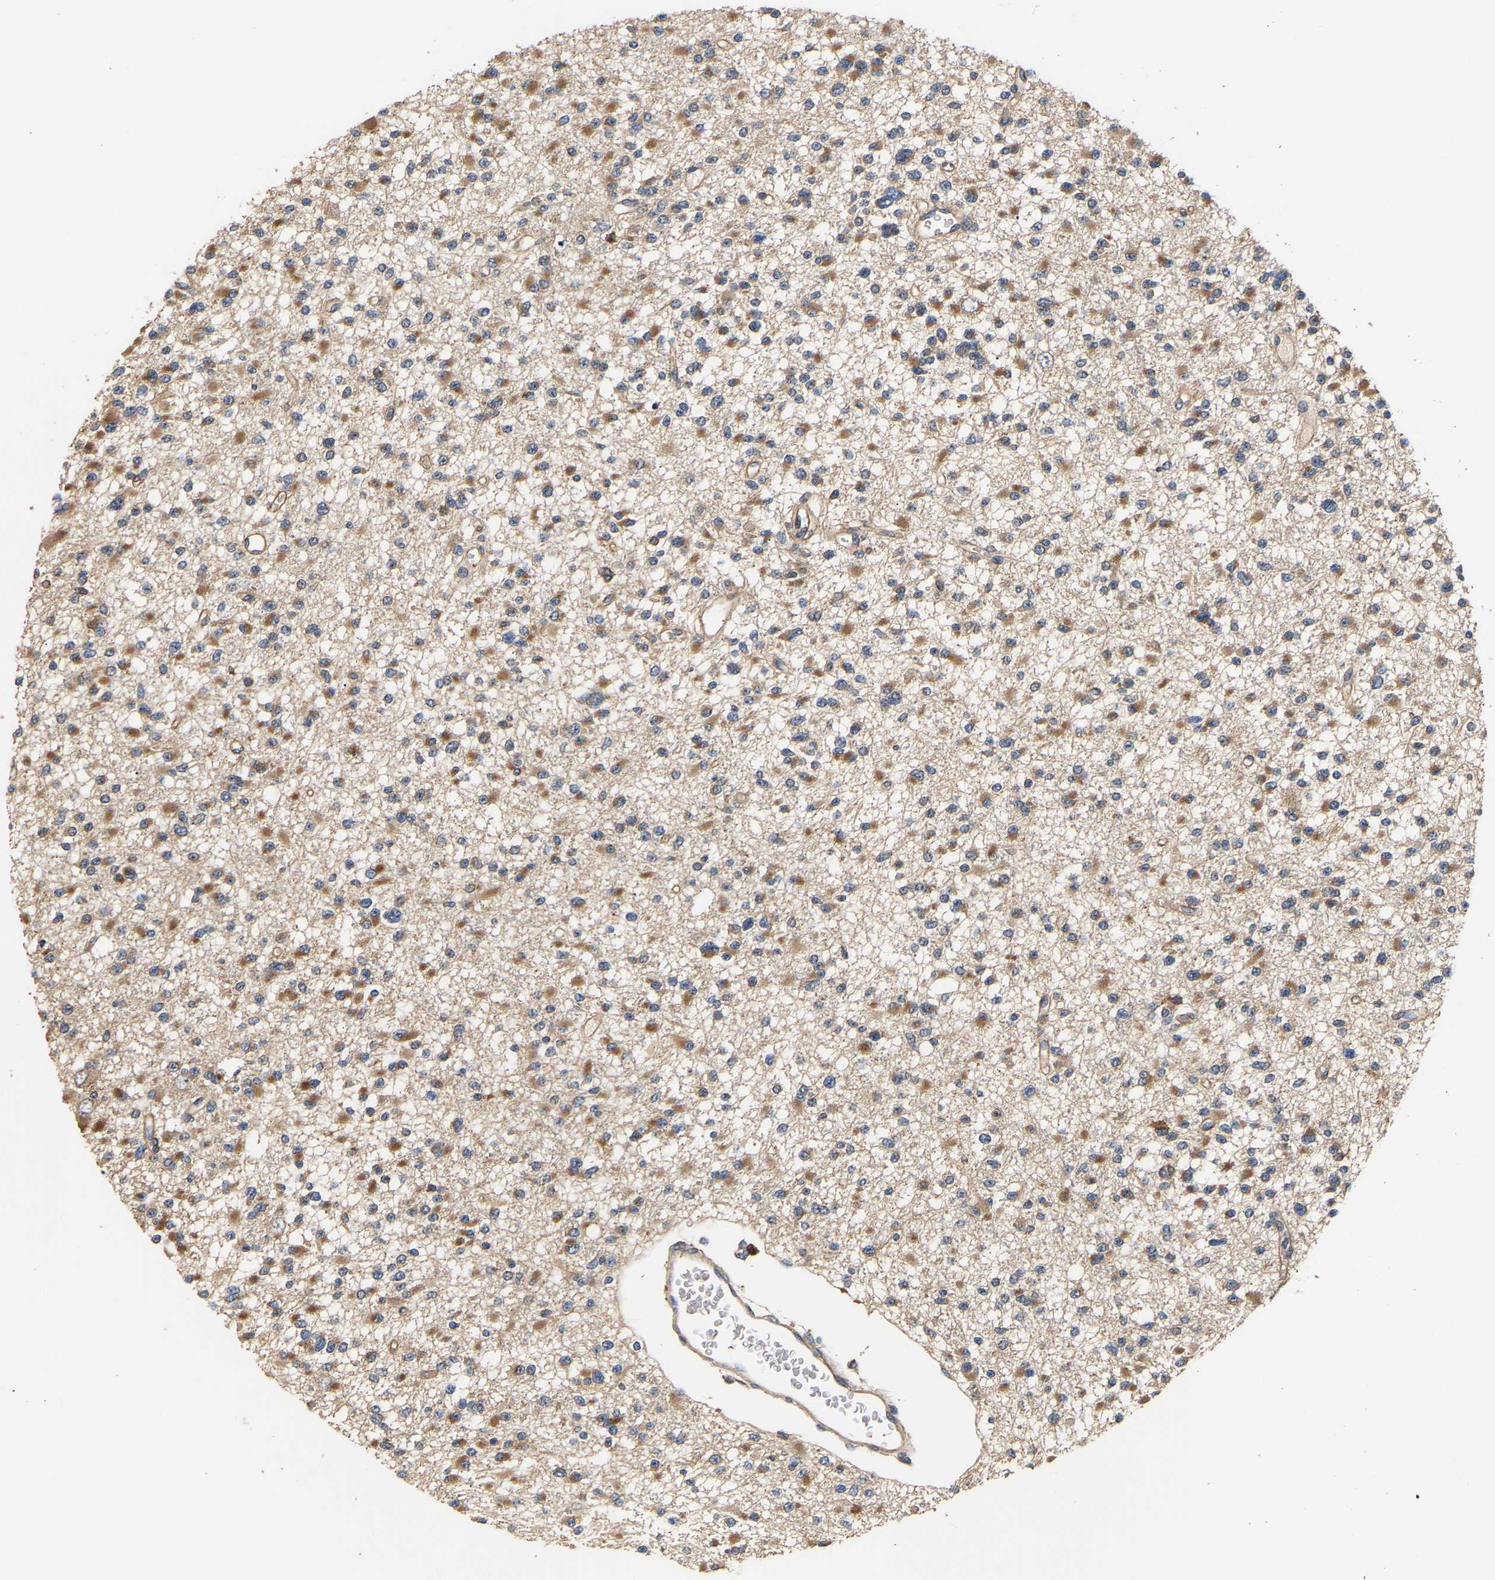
{"staining": {"intensity": "moderate", "quantity": "25%-75%", "location": "cytoplasmic/membranous"}, "tissue": "glioma", "cell_type": "Tumor cells", "image_type": "cancer", "snomed": [{"axis": "morphology", "description": "Glioma, malignant, Low grade"}, {"axis": "topography", "description": "Brain"}], "caption": "Protein analysis of malignant glioma (low-grade) tissue reveals moderate cytoplasmic/membranous expression in about 25%-75% of tumor cells. The staining was performed using DAB (3,3'-diaminobenzidine) to visualize the protein expression in brown, while the nuclei were stained in blue with hematoxylin (Magnification: 20x).", "gene": "LRBA", "patient": {"sex": "female", "age": 22}}